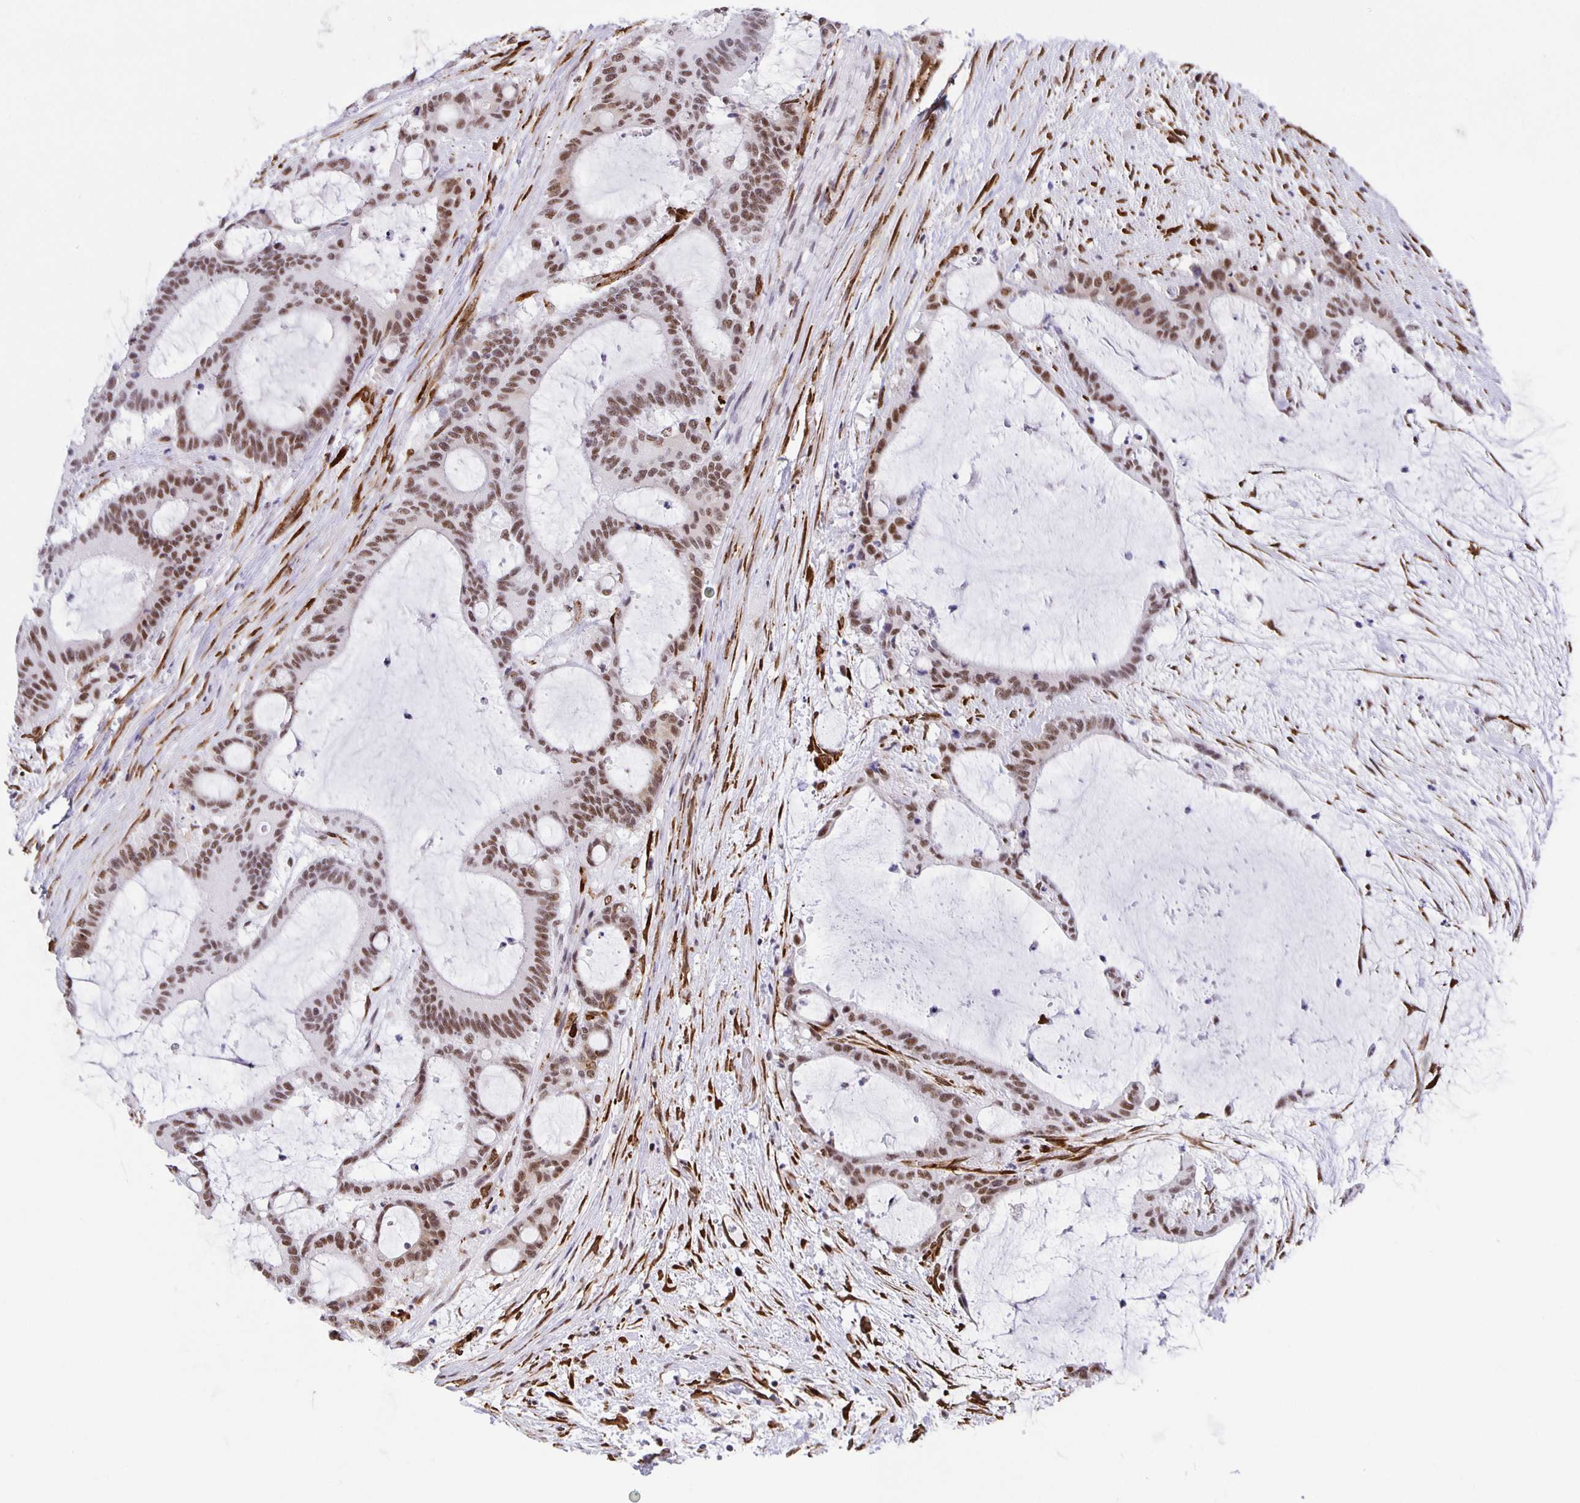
{"staining": {"intensity": "moderate", "quantity": ">75%", "location": "nuclear"}, "tissue": "liver cancer", "cell_type": "Tumor cells", "image_type": "cancer", "snomed": [{"axis": "morphology", "description": "Normal tissue, NOS"}, {"axis": "morphology", "description": "Cholangiocarcinoma"}, {"axis": "topography", "description": "Liver"}, {"axis": "topography", "description": "Peripheral nerve tissue"}], "caption": "Human cholangiocarcinoma (liver) stained with a brown dye demonstrates moderate nuclear positive staining in approximately >75% of tumor cells.", "gene": "ZRANB2", "patient": {"sex": "female", "age": 73}}